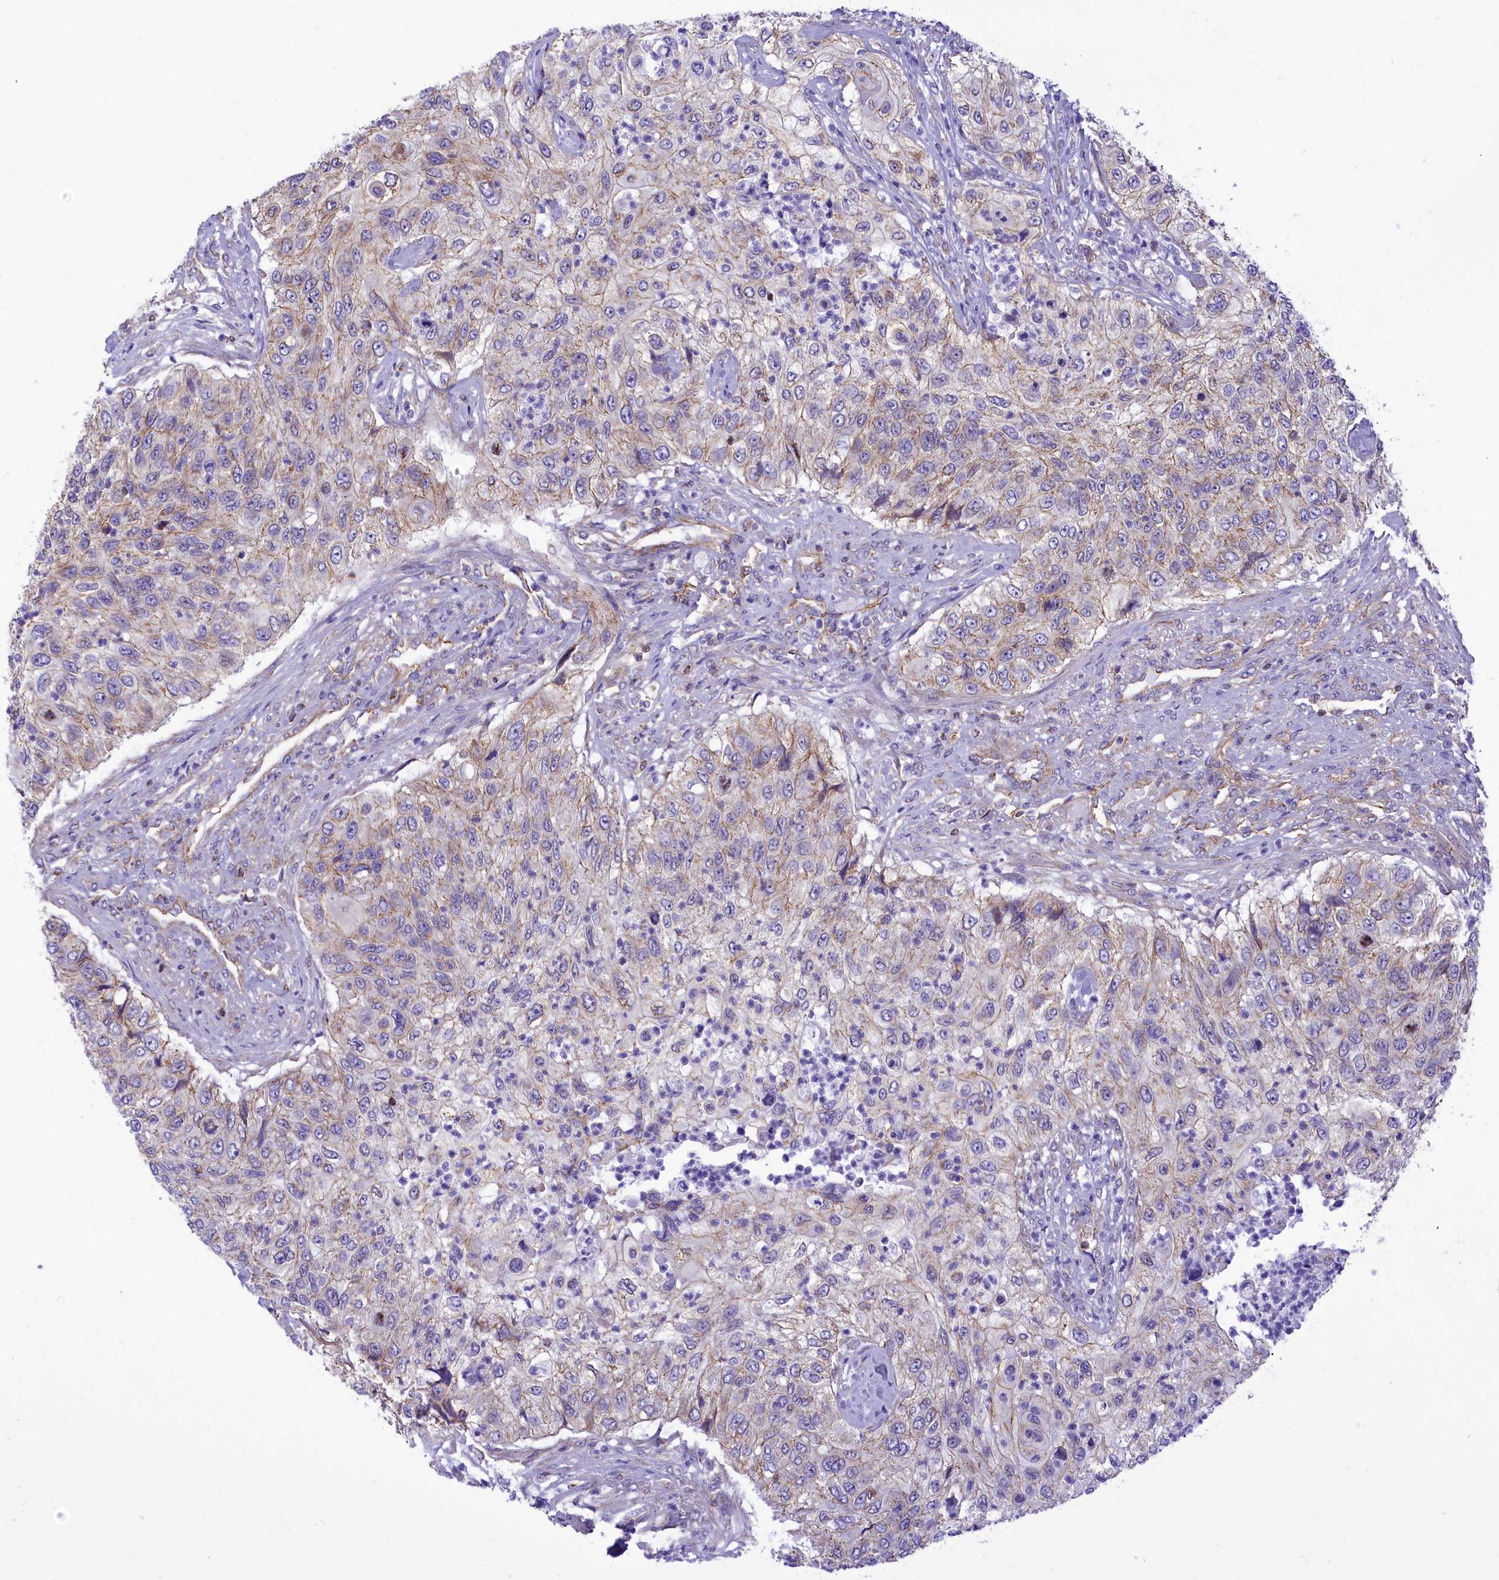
{"staining": {"intensity": "weak", "quantity": "<25%", "location": "cytoplasmic/membranous"}, "tissue": "urothelial cancer", "cell_type": "Tumor cells", "image_type": "cancer", "snomed": [{"axis": "morphology", "description": "Urothelial carcinoma, High grade"}, {"axis": "topography", "description": "Urinary bladder"}], "caption": "Tumor cells show no significant protein expression in high-grade urothelial carcinoma.", "gene": "SEPTIN9", "patient": {"sex": "female", "age": 60}}